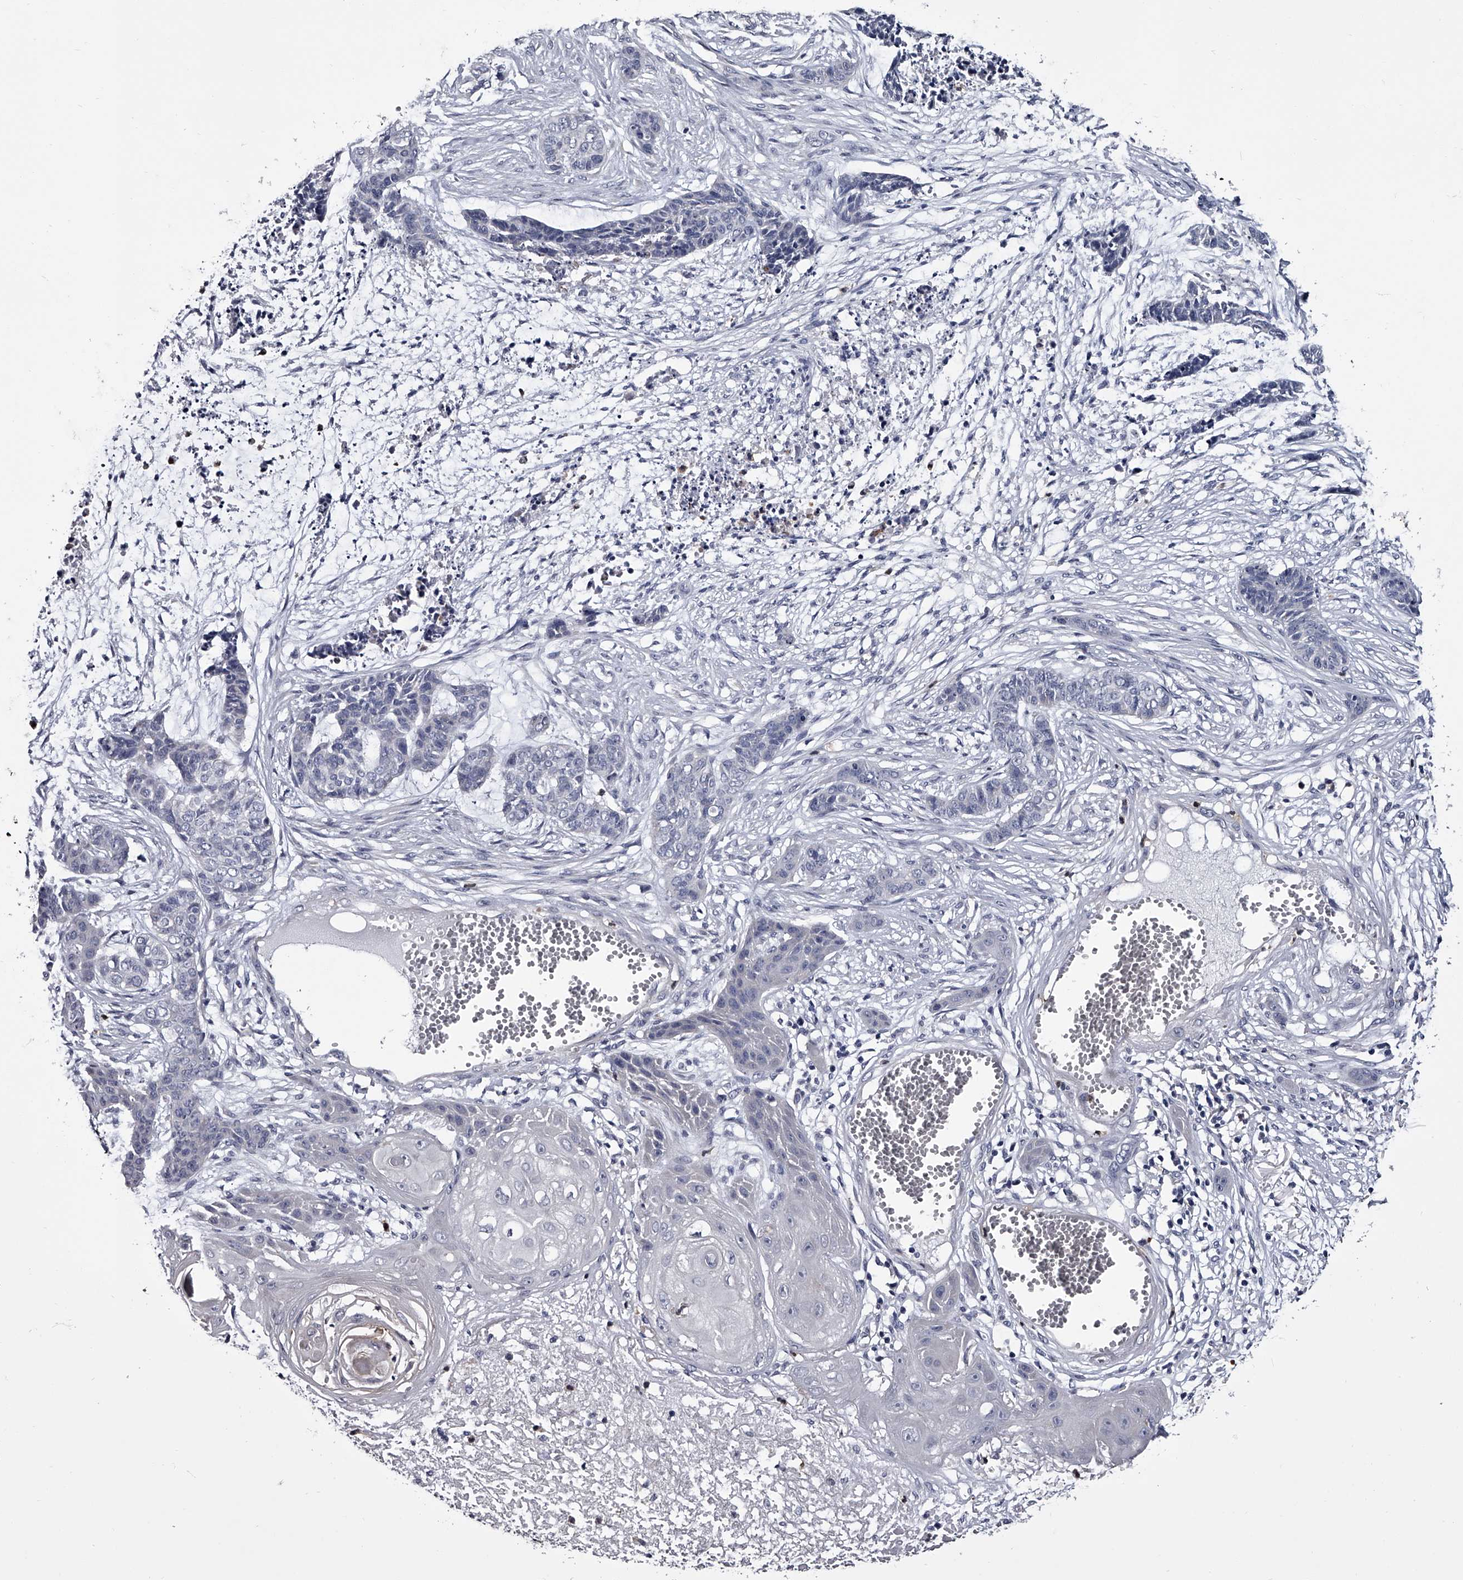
{"staining": {"intensity": "negative", "quantity": "none", "location": "none"}, "tissue": "skin cancer", "cell_type": "Tumor cells", "image_type": "cancer", "snomed": [{"axis": "morphology", "description": "Basal cell carcinoma"}, {"axis": "topography", "description": "Skin"}], "caption": "IHC photomicrograph of basal cell carcinoma (skin) stained for a protein (brown), which demonstrates no positivity in tumor cells.", "gene": "GAPVD1", "patient": {"sex": "female", "age": 64}}